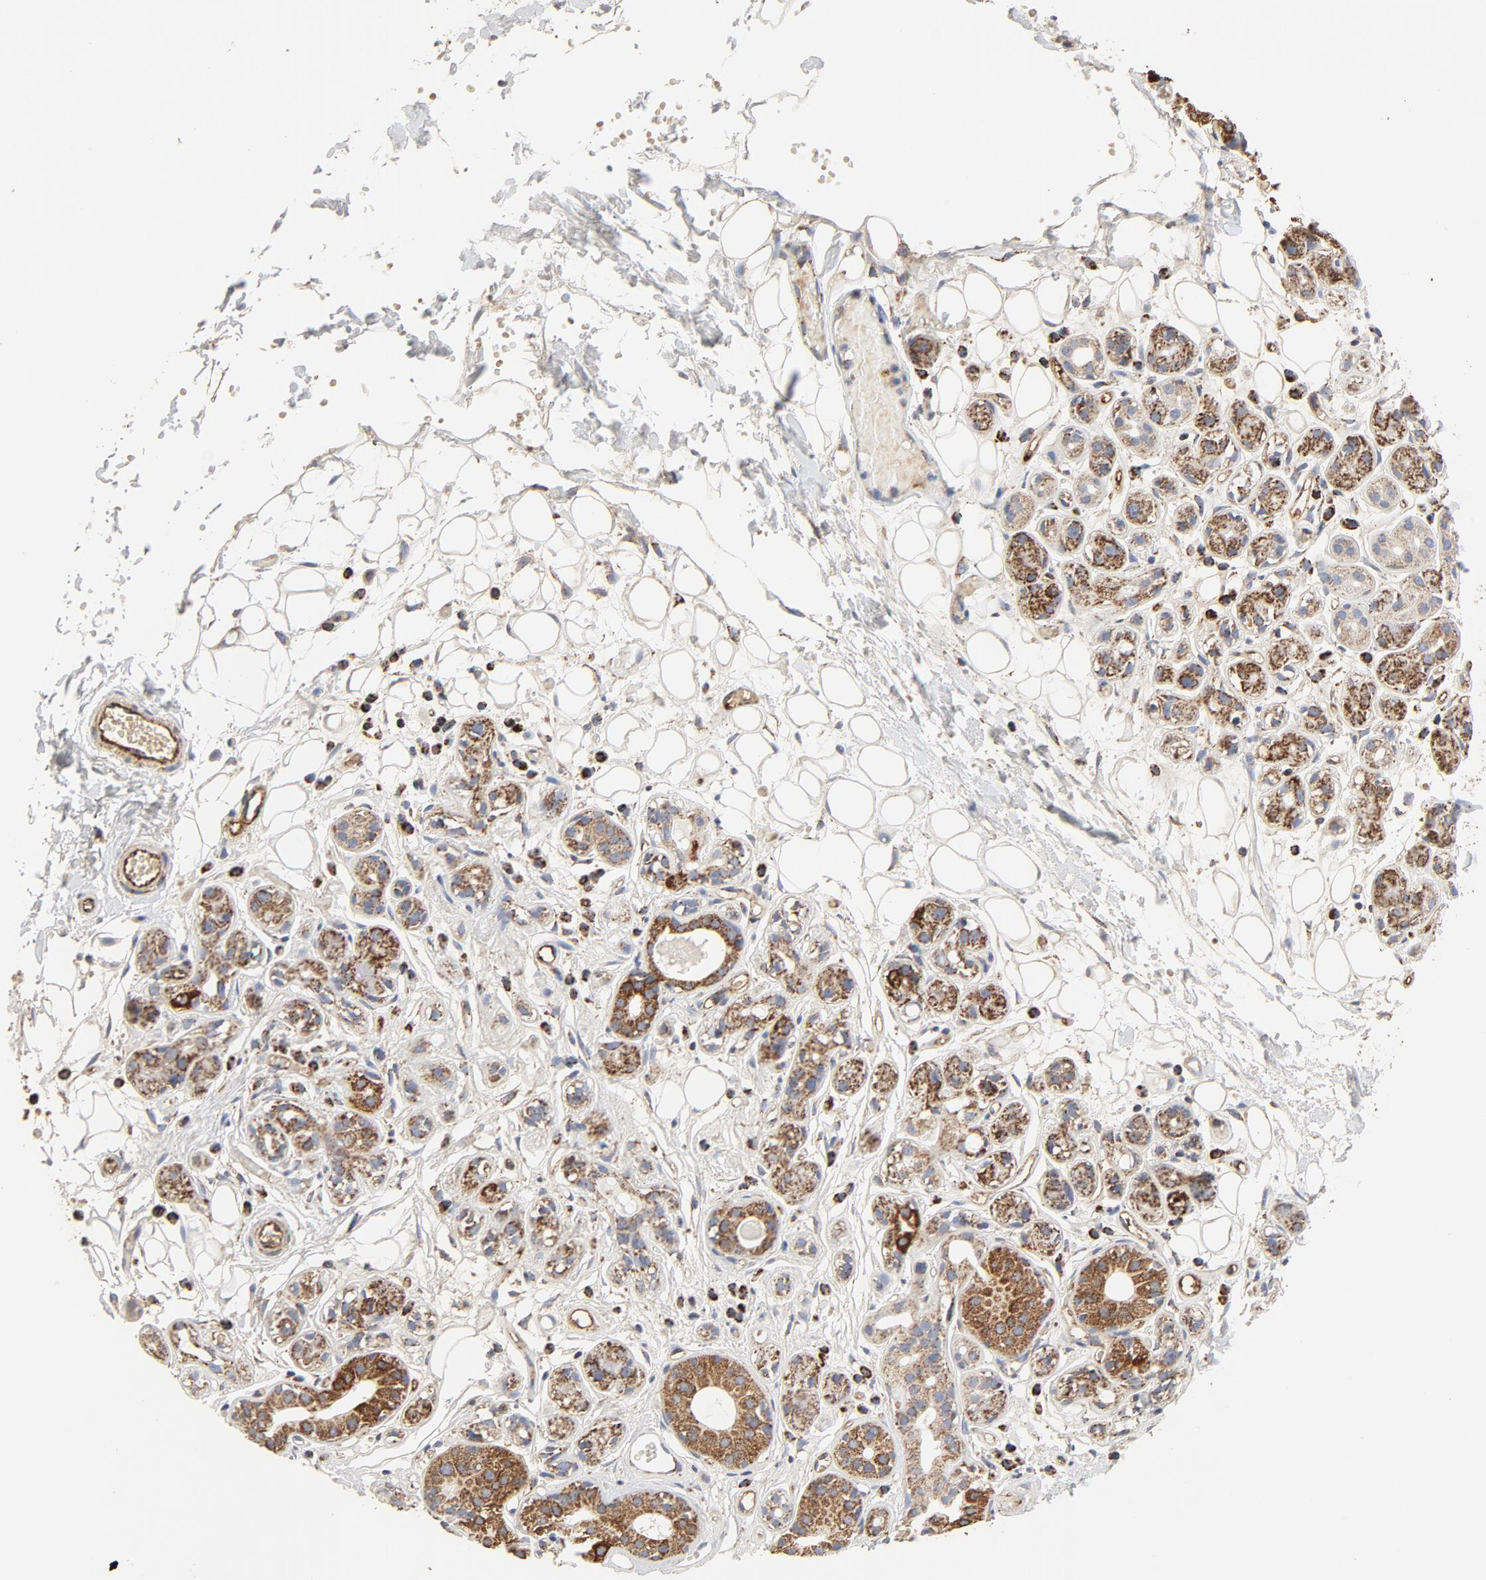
{"staining": {"intensity": "strong", "quantity": ">75%", "location": "cytoplasmic/membranous"}, "tissue": "salivary gland", "cell_type": "Glandular cells", "image_type": "normal", "snomed": [{"axis": "morphology", "description": "Normal tissue, NOS"}, {"axis": "topography", "description": "Salivary gland"}], "caption": "This is an image of immunohistochemistry staining of benign salivary gland, which shows strong staining in the cytoplasmic/membranous of glandular cells.", "gene": "PCNX4", "patient": {"sex": "male", "age": 54}}